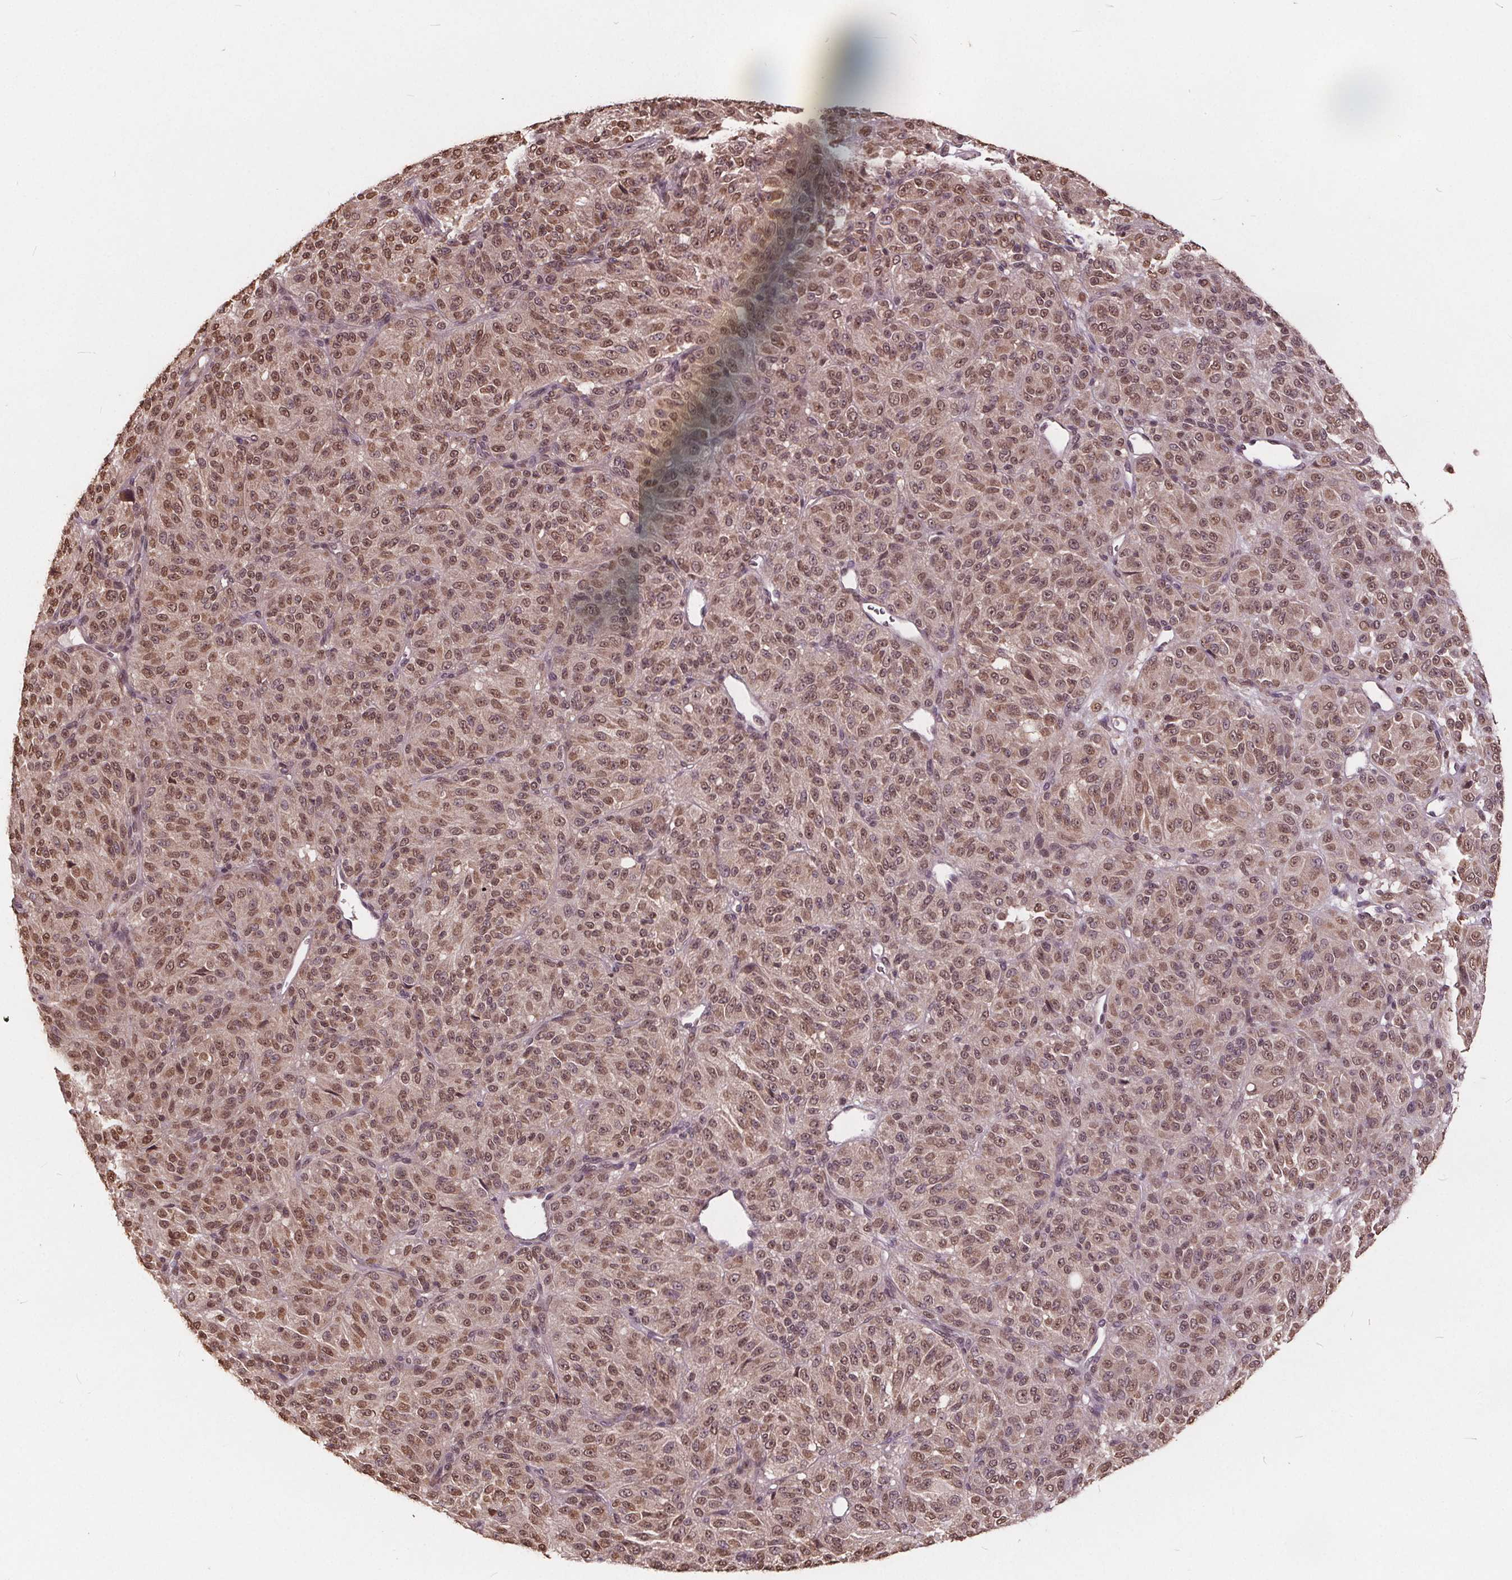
{"staining": {"intensity": "moderate", "quantity": ">75%", "location": "nuclear"}, "tissue": "melanoma", "cell_type": "Tumor cells", "image_type": "cancer", "snomed": [{"axis": "morphology", "description": "Malignant melanoma, Metastatic site"}, {"axis": "topography", "description": "Brain"}], "caption": "This micrograph exhibits IHC staining of malignant melanoma (metastatic site), with medium moderate nuclear staining in about >75% of tumor cells.", "gene": "HIF1AN", "patient": {"sex": "female", "age": 56}}